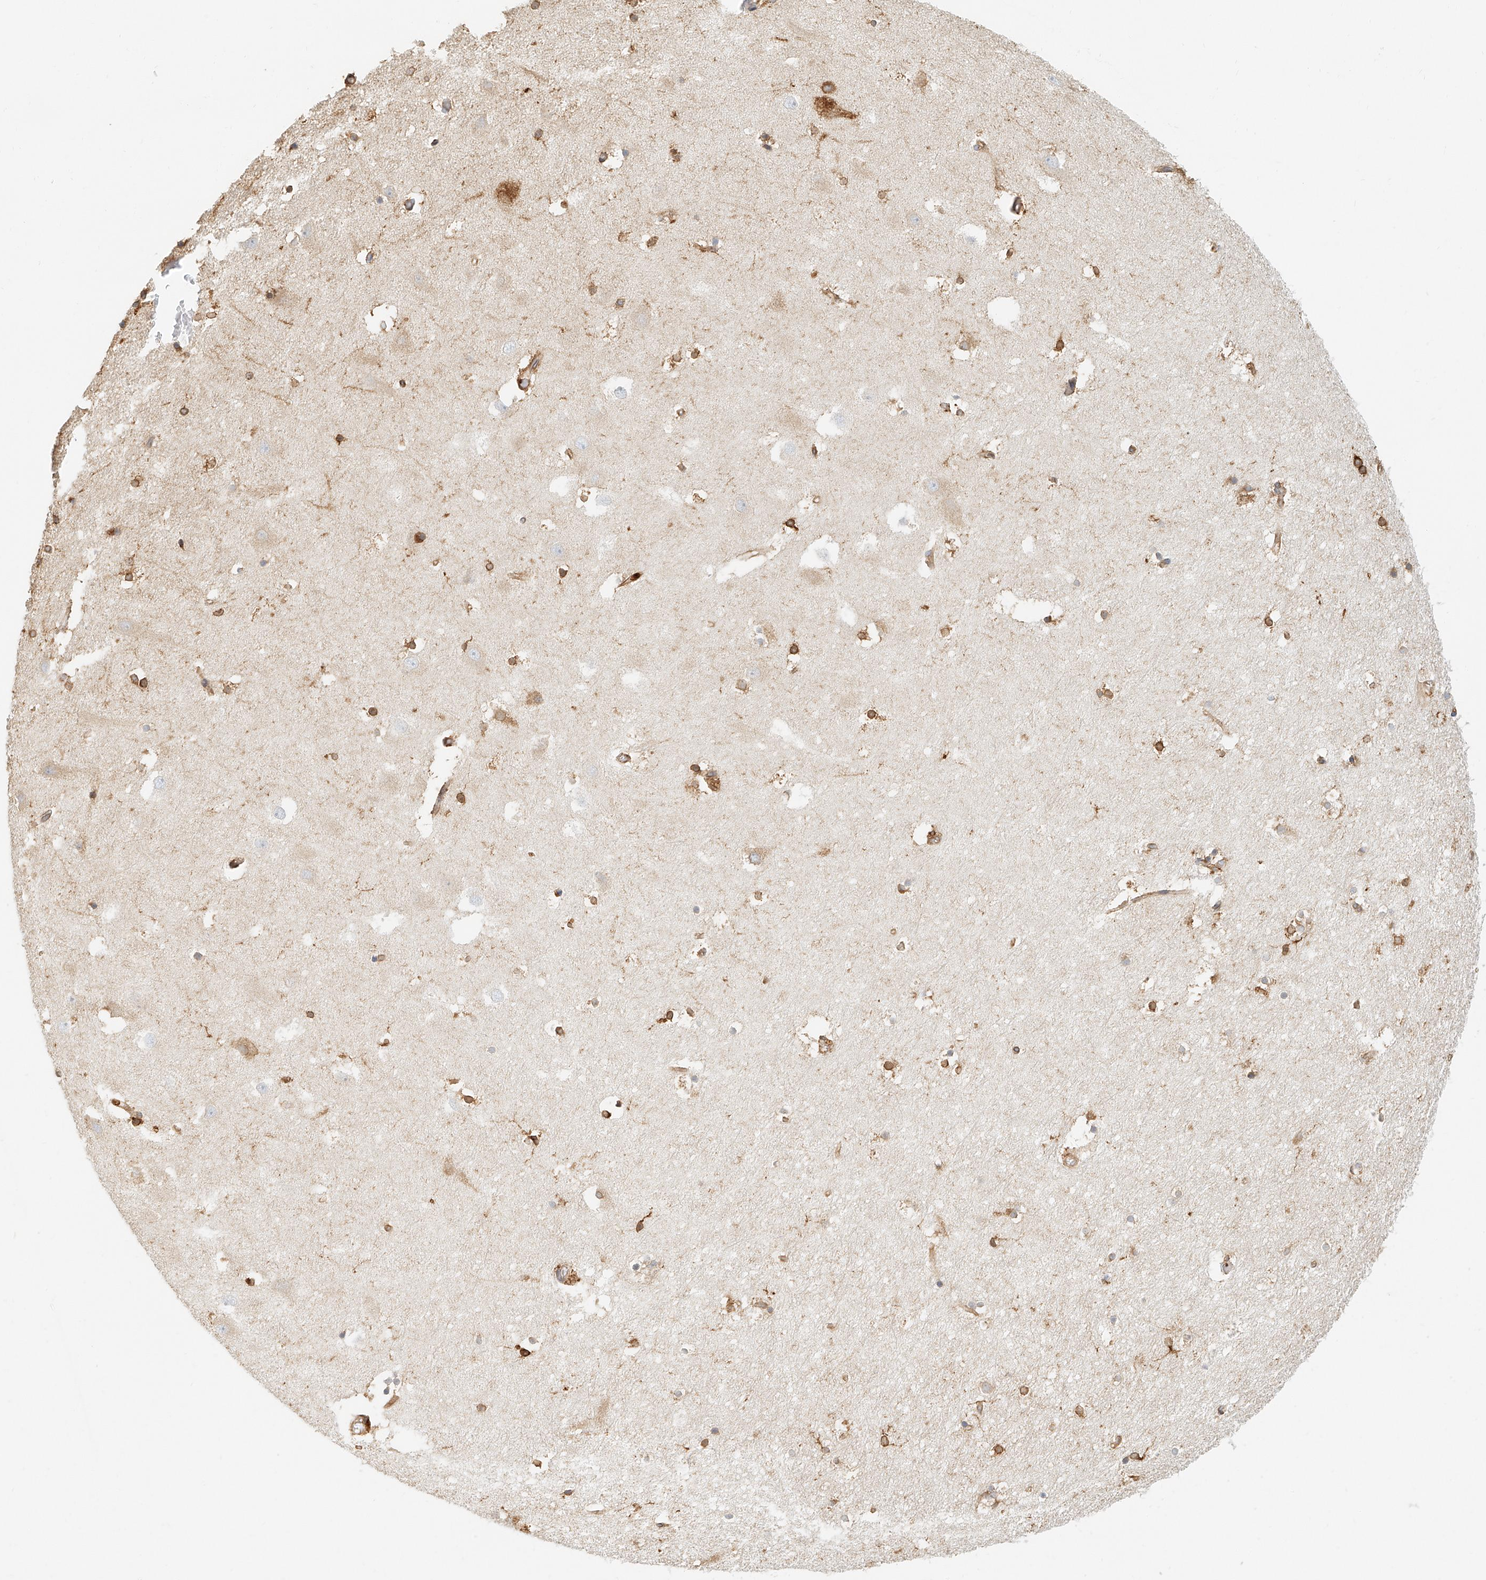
{"staining": {"intensity": "moderate", "quantity": "25%-75%", "location": "cytoplasmic/membranous"}, "tissue": "hippocampus", "cell_type": "Glial cells", "image_type": "normal", "snomed": [{"axis": "morphology", "description": "Normal tissue, NOS"}, {"axis": "topography", "description": "Hippocampus"}], "caption": "Brown immunohistochemical staining in normal hippocampus exhibits moderate cytoplasmic/membranous positivity in approximately 25%-75% of glial cells.", "gene": "DHRS7", "patient": {"sex": "female", "age": 52}}